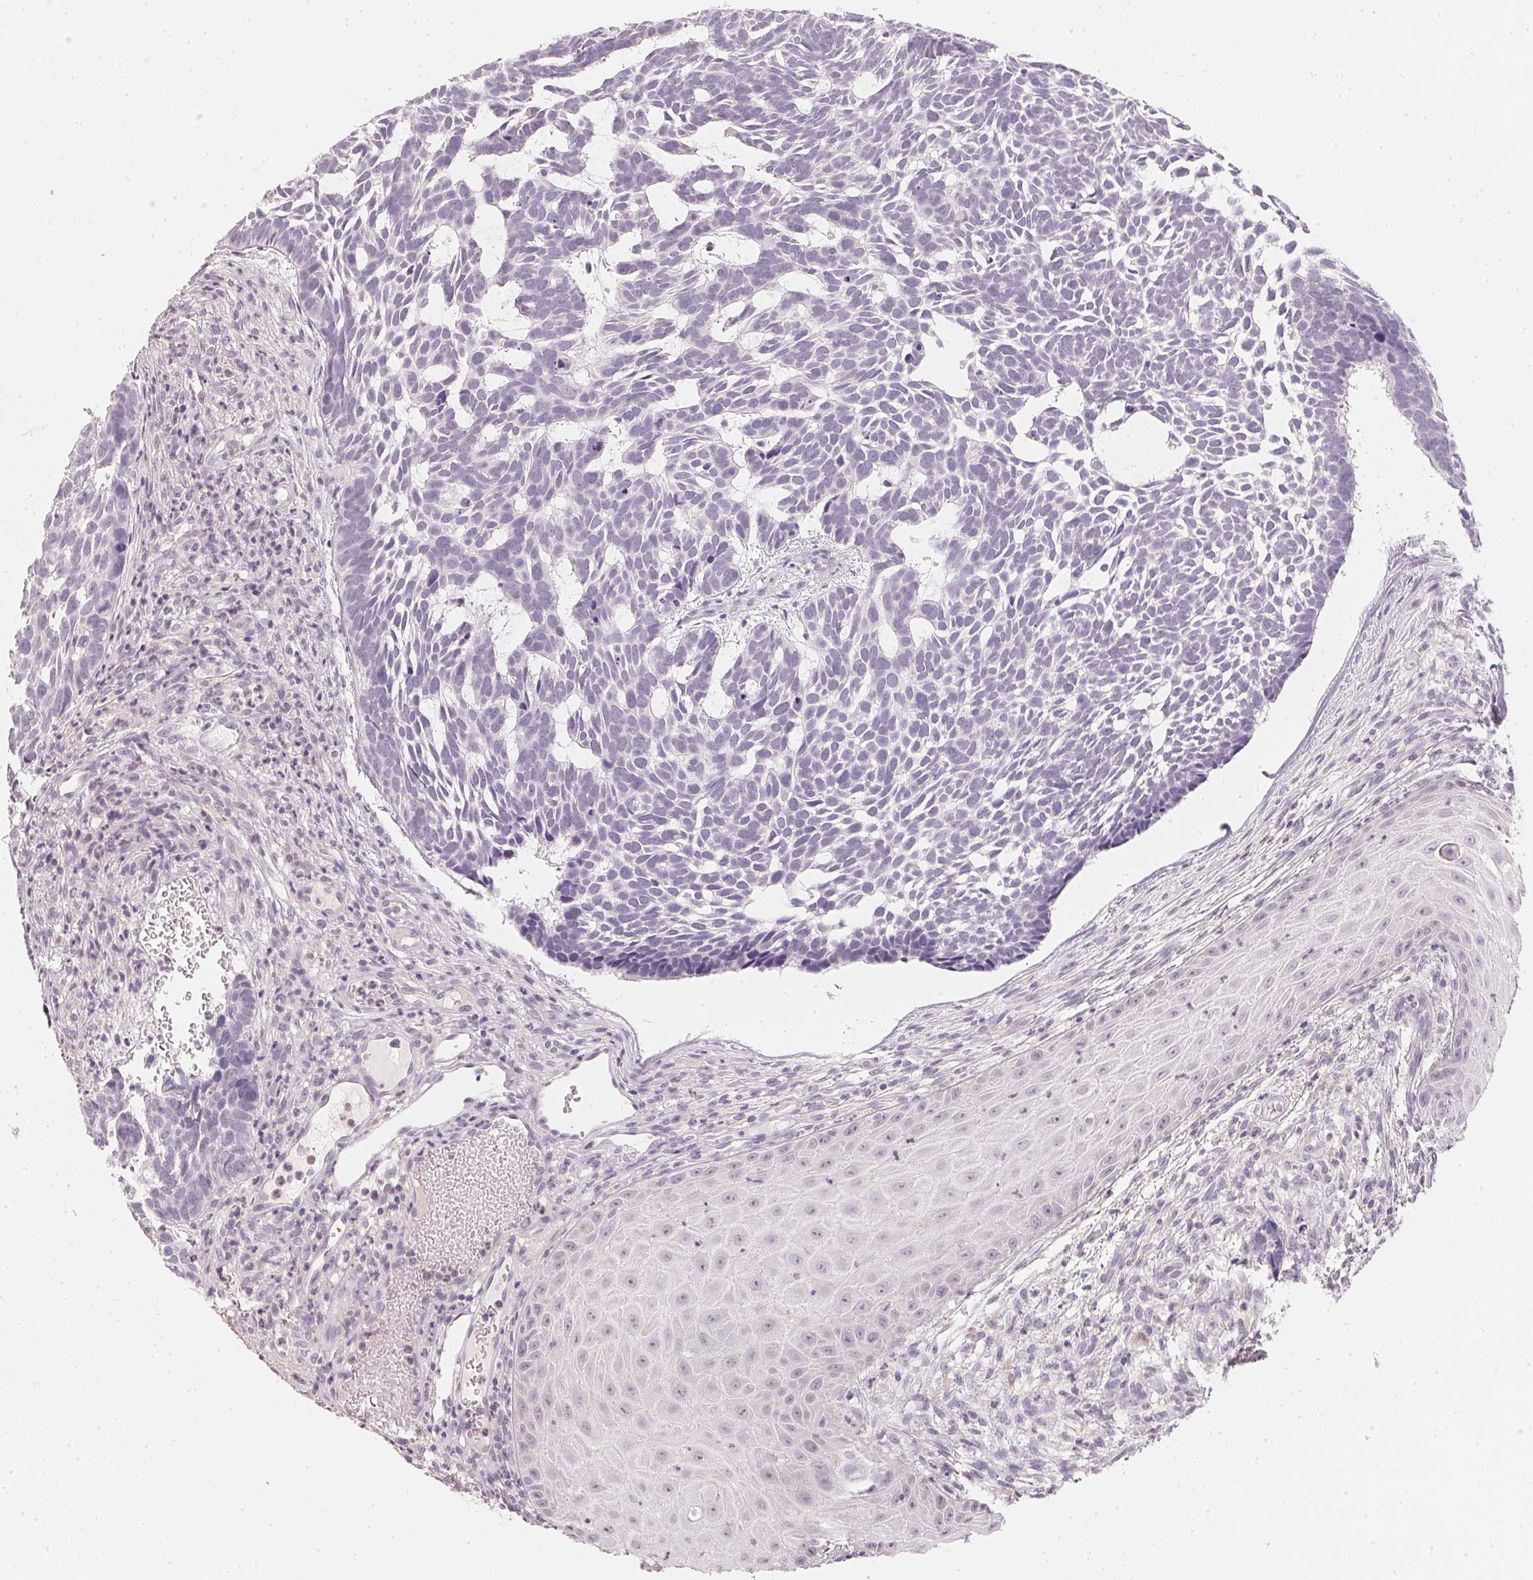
{"staining": {"intensity": "negative", "quantity": "none", "location": "none"}, "tissue": "skin cancer", "cell_type": "Tumor cells", "image_type": "cancer", "snomed": [{"axis": "morphology", "description": "Basal cell carcinoma"}, {"axis": "topography", "description": "Skin"}], "caption": "This is an IHC photomicrograph of human skin cancer (basal cell carcinoma). There is no expression in tumor cells.", "gene": "CFAP276", "patient": {"sex": "male", "age": 78}}